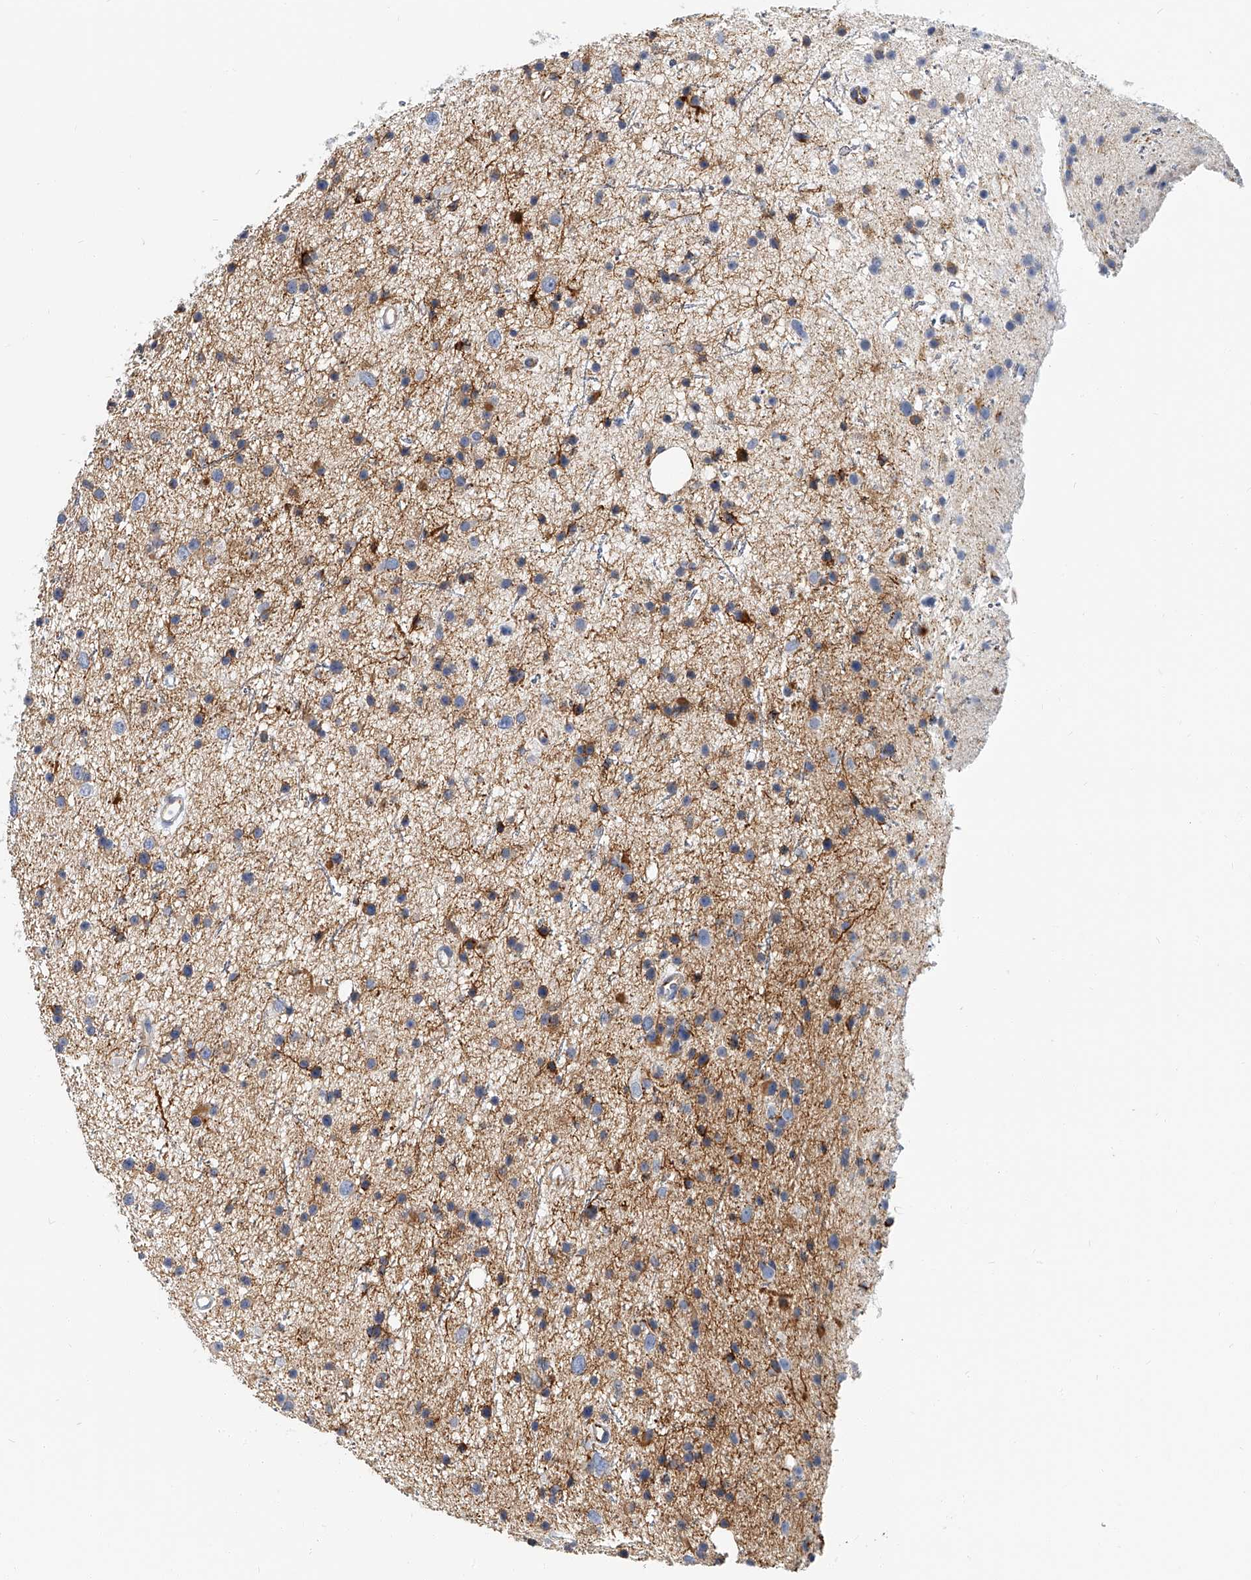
{"staining": {"intensity": "moderate", "quantity": "<25%", "location": "cytoplasmic/membranous"}, "tissue": "glioma", "cell_type": "Tumor cells", "image_type": "cancer", "snomed": [{"axis": "morphology", "description": "Glioma, malignant, Low grade"}, {"axis": "topography", "description": "Cerebral cortex"}], "caption": "Immunohistochemistry (IHC) of malignant glioma (low-grade) demonstrates low levels of moderate cytoplasmic/membranous positivity in about <25% of tumor cells.", "gene": "KIRREL1", "patient": {"sex": "female", "age": 39}}